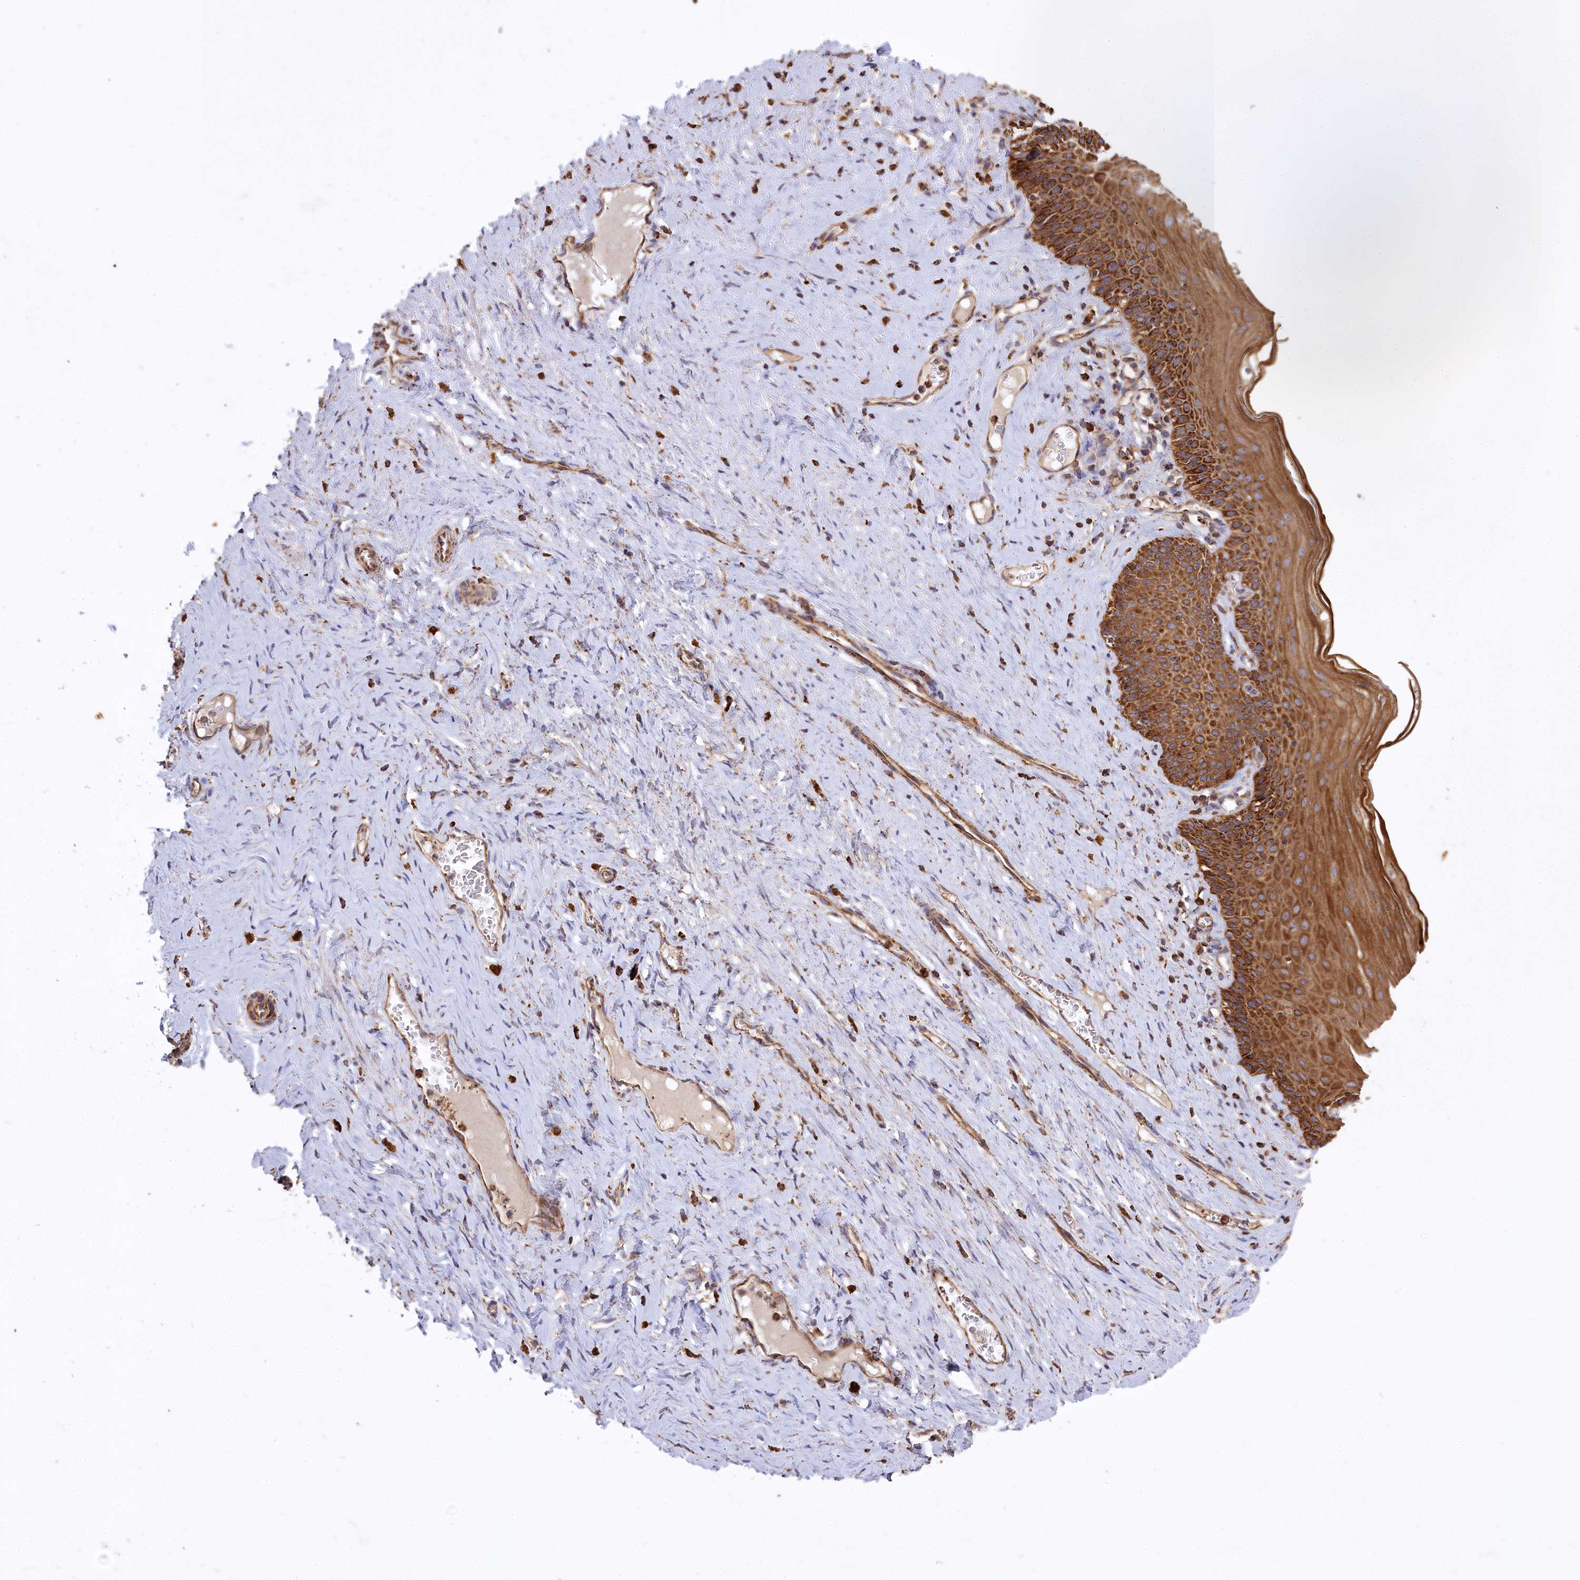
{"staining": {"intensity": "moderate", "quantity": ">75%", "location": "cytoplasmic/membranous"}, "tissue": "cervix", "cell_type": "Glandular cells", "image_type": "normal", "snomed": [{"axis": "morphology", "description": "Normal tissue, NOS"}, {"axis": "topography", "description": "Cervix"}], "caption": "Immunohistochemistry (IHC) staining of normal cervix, which exhibits medium levels of moderate cytoplasmic/membranous expression in about >75% of glandular cells indicating moderate cytoplasmic/membranous protein staining. The staining was performed using DAB (brown) for protein detection and nuclei were counterstained in hematoxylin (blue).", "gene": "CARD19", "patient": {"sex": "female", "age": 42}}